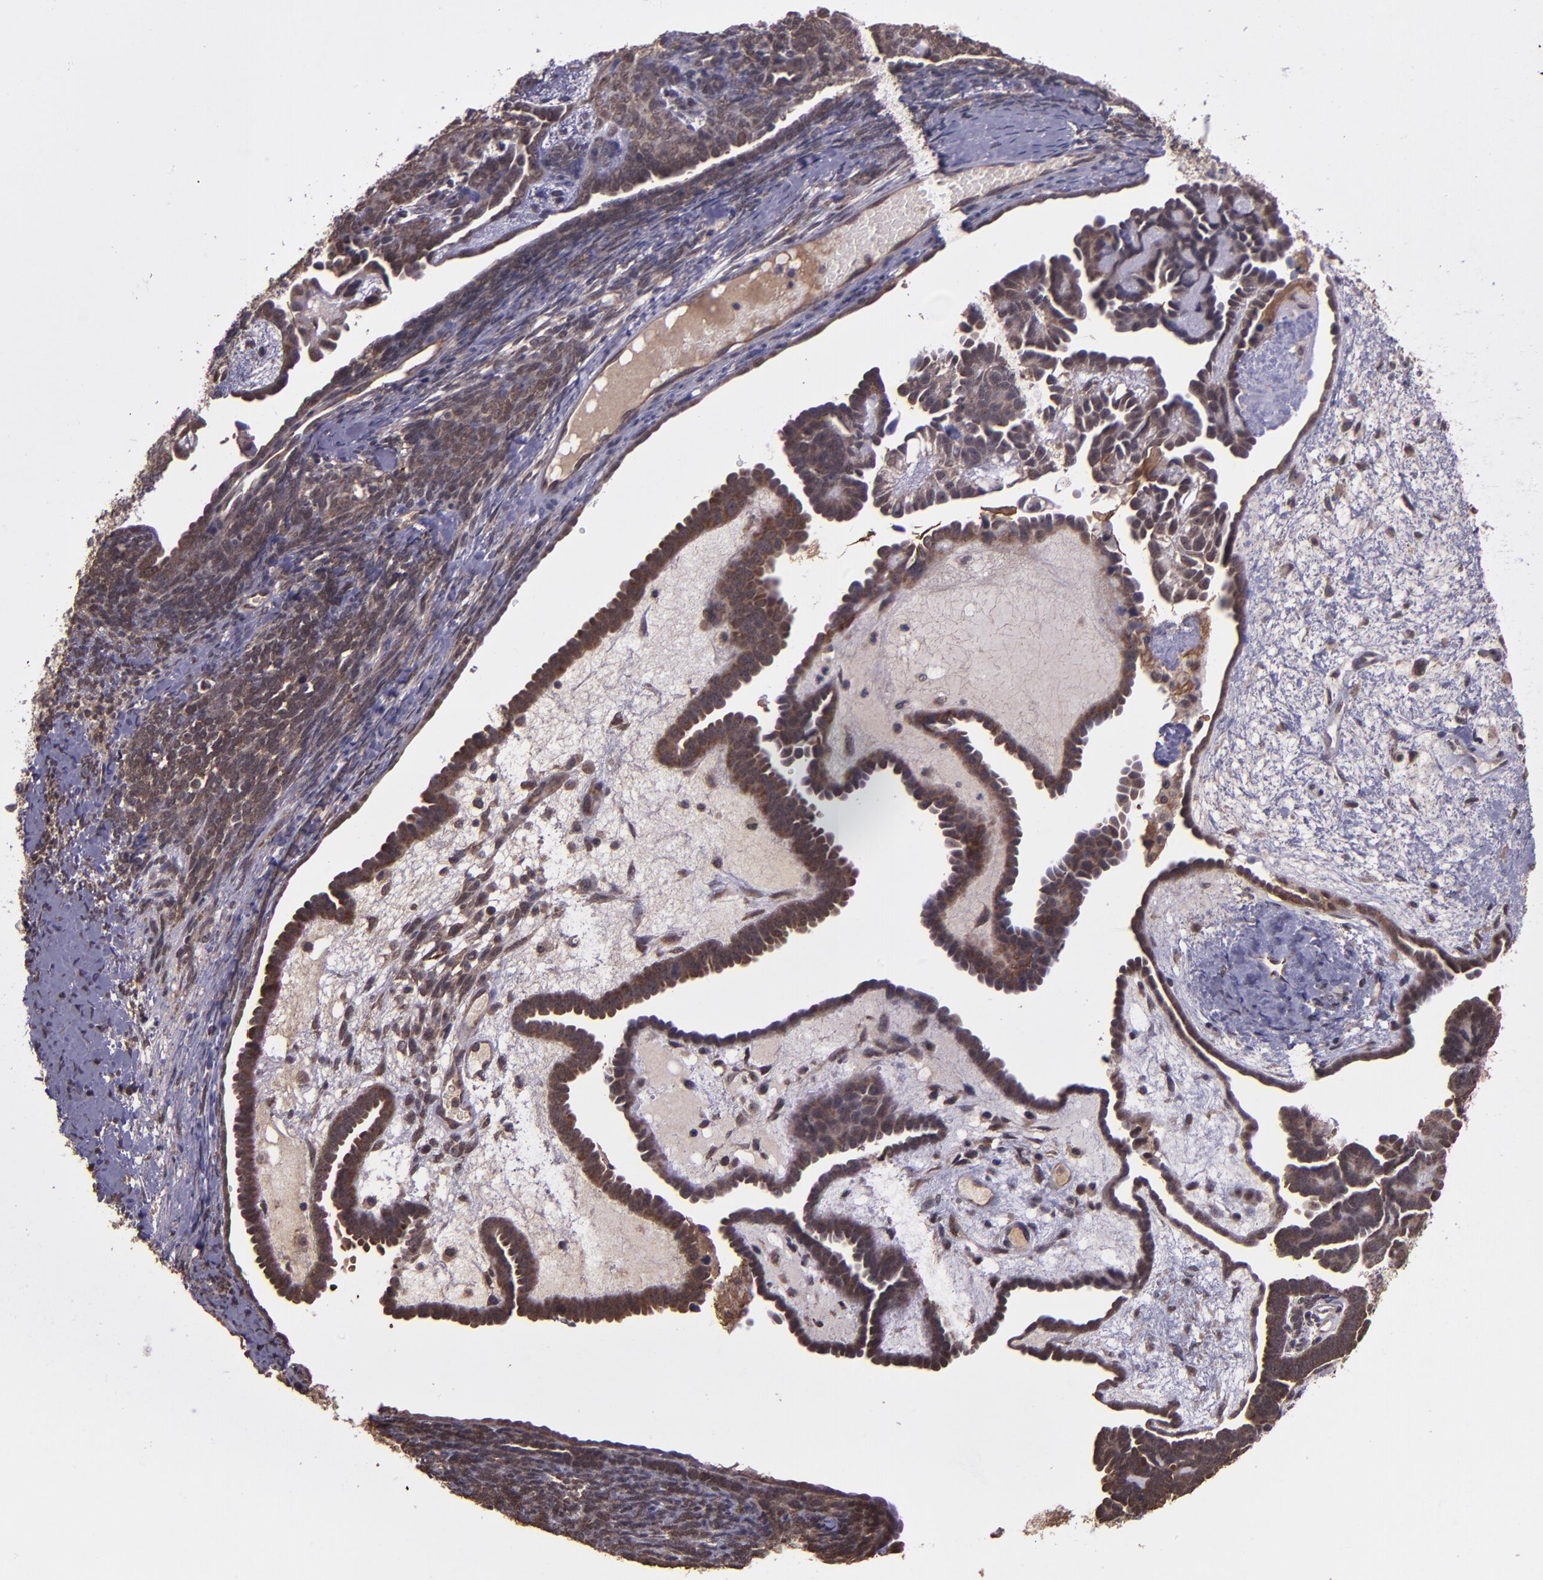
{"staining": {"intensity": "strong", "quantity": ">75%", "location": "cytoplasmic/membranous"}, "tissue": "endometrial cancer", "cell_type": "Tumor cells", "image_type": "cancer", "snomed": [{"axis": "morphology", "description": "Neoplasm, malignant, NOS"}, {"axis": "topography", "description": "Endometrium"}], "caption": "DAB (3,3'-diaminobenzidine) immunohistochemical staining of endometrial malignant neoplasm exhibits strong cytoplasmic/membranous protein positivity in about >75% of tumor cells.", "gene": "USP51", "patient": {"sex": "female", "age": 74}}